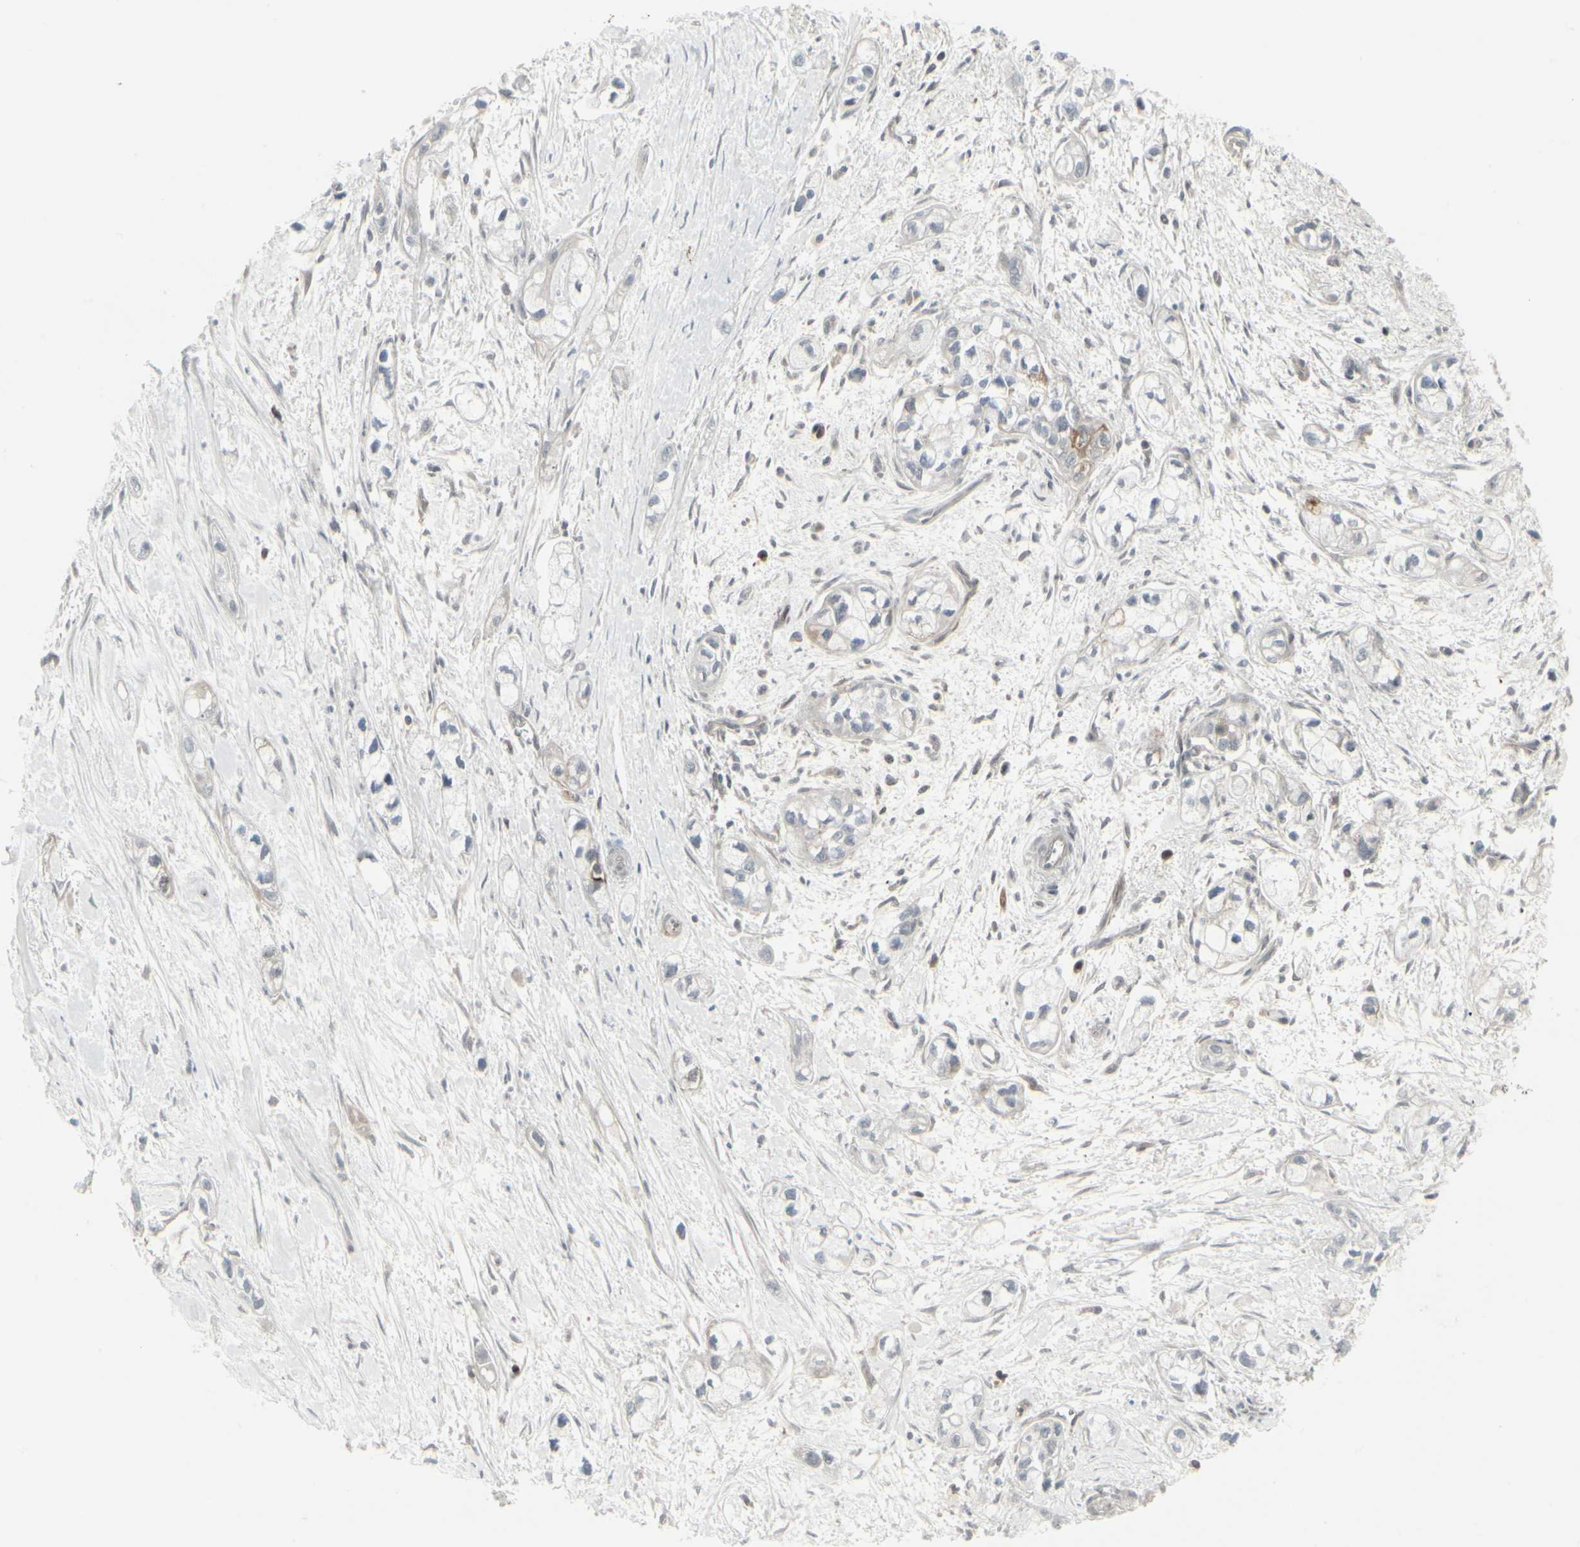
{"staining": {"intensity": "weak", "quantity": "25%-75%", "location": "cytoplasmic/membranous"}, "tissue": "pancreatic cancer", "cell_type": "Tumor cells", "image_type": "cancer", "snomed": [{"axis": "morphology", "description": "Adenocarcinoma, NOS"}, {"axis": "topography", "description": "Pancreas"}], "caption": "Immunohistochemical staining of pancreatic cancer shows low levels of weak cytoplasmic/membranous expression in approximately 25%-75% of tumor cells.", "gene": "IGFBP6", "patient": {"sex": "male", "age": 74}}